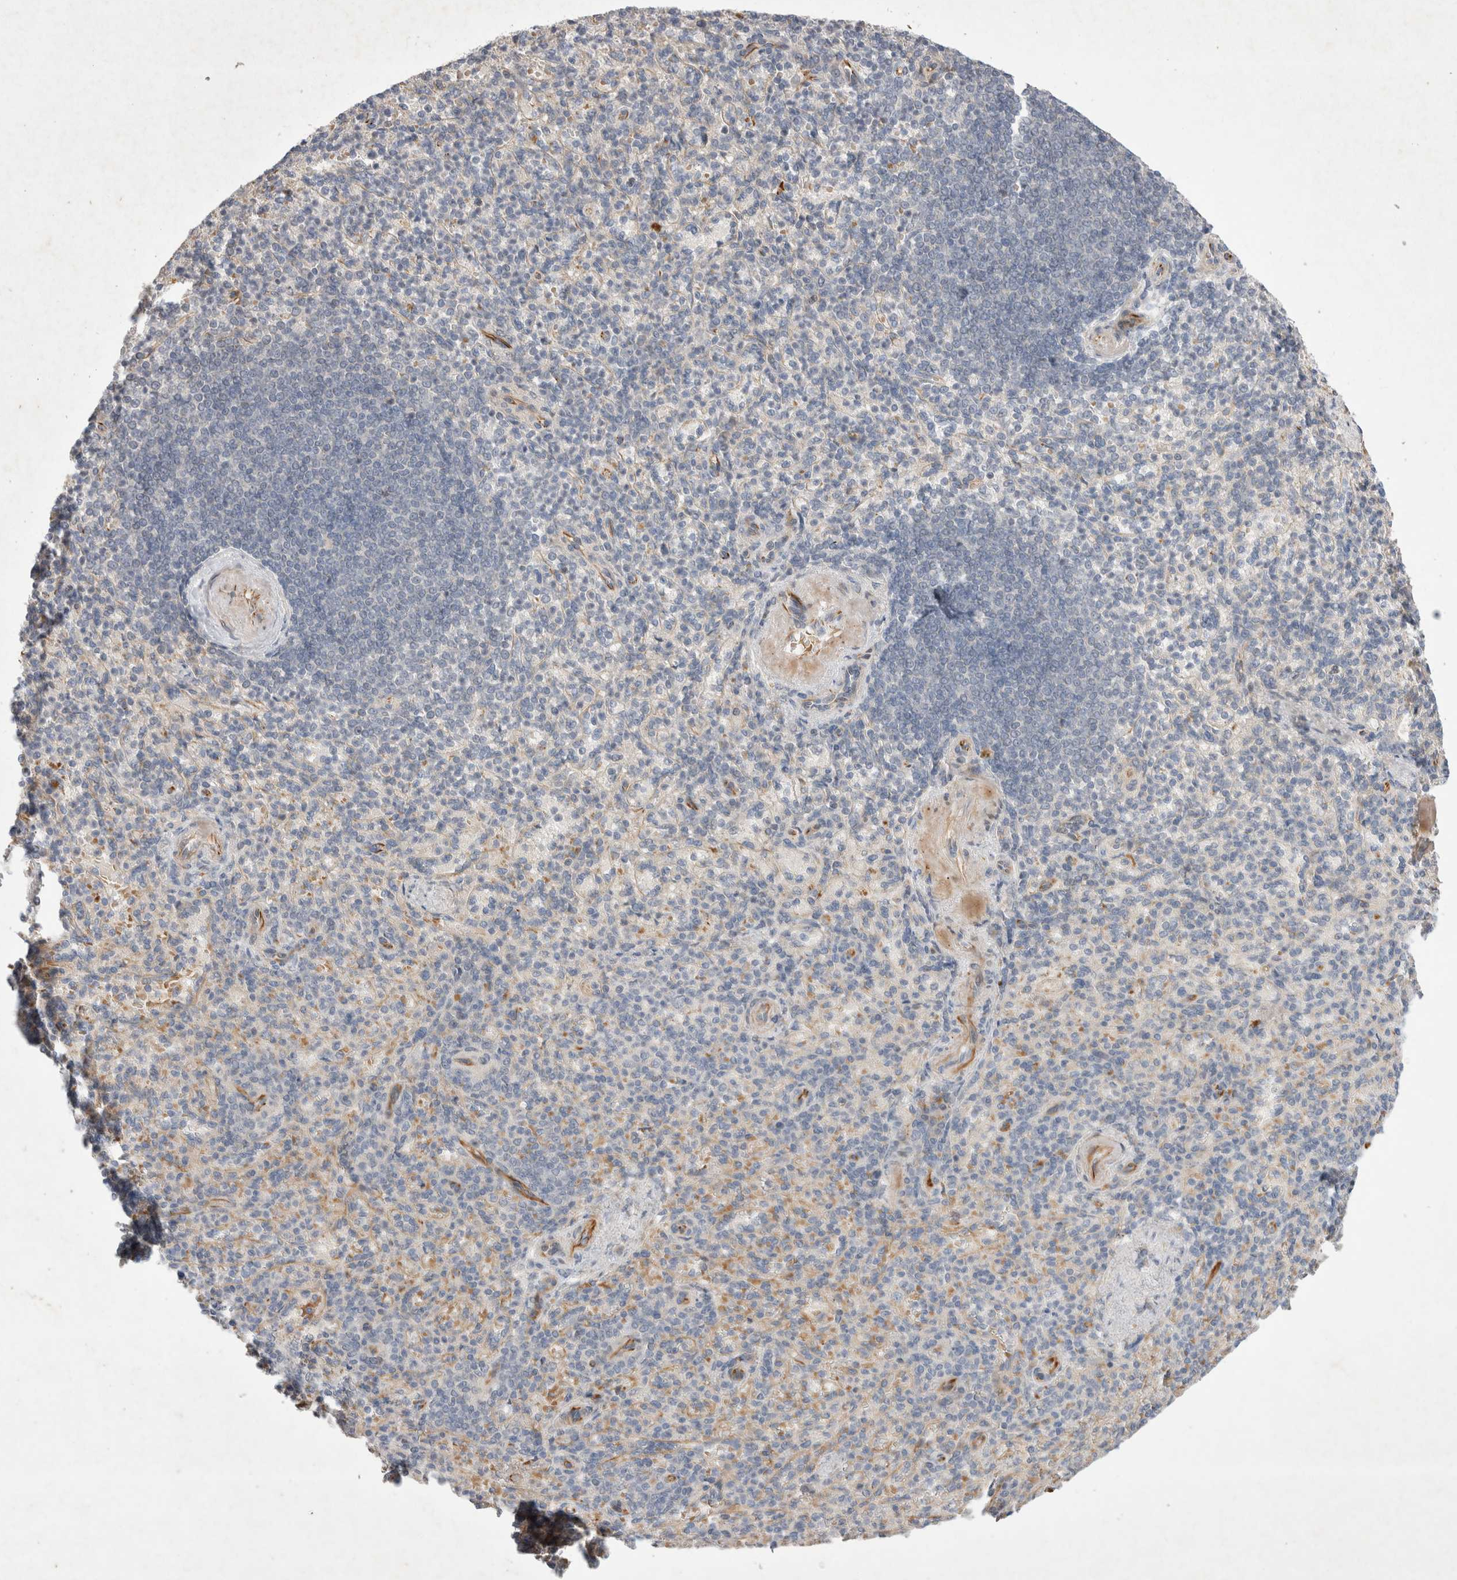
{"staining": {"intensity": "negative", "quantity": "none", "location": "none"}, "tissue": "spleen", "cell_type": "Cells in red pulp", "image_type": "normal", "snomed": [{"axis": "morphology", "description": "Normal tissue, NOS"}, {"axis": "topography", "description": "Spleen"}], "caption": "DAB (3,3'-diaminobenzidine) immunohistochemical staining of unremarkable spleen displays no significant expression in cells in red pulp.", "gene": "NMU", "patient": {"sex": "female", "age": 74}}